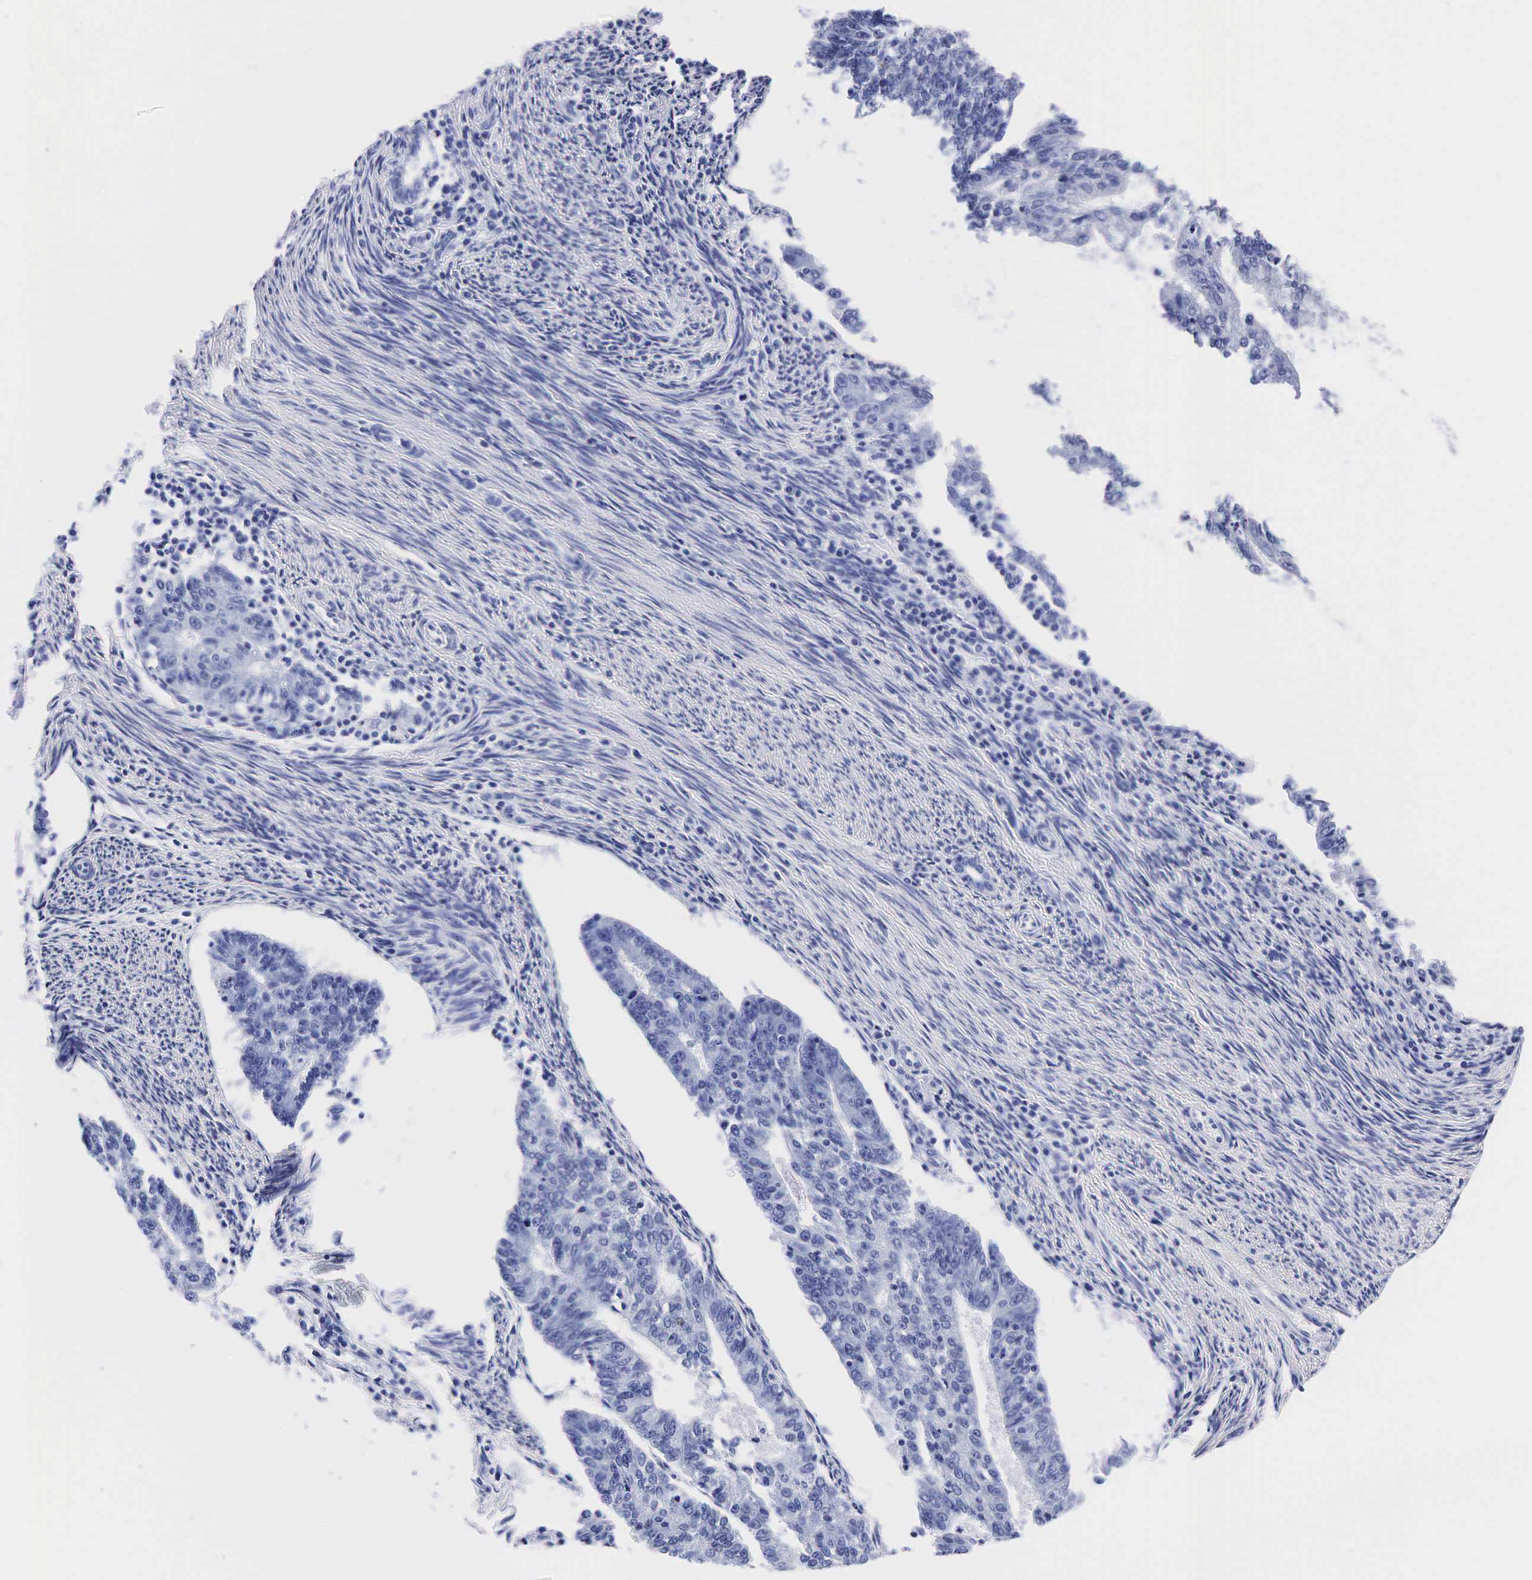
{"staining": {"intensity": "negative", "quantity": "none", "location": "none"}, "tissue": "endometrial cancer", "cell_type": "Tumor cells", "image_type": "cancer", "snomed": [{"axis": "morphology", "description": "Adenocarcinoma, NOS"}, {"axis": "topography", "description": "Endometrium"}], "caption": "DAB immunohistochemical staining of human adenocarcinoma (endometrial) displays no significant expression in tumor cells.", "gene": "TG", "patient": {"sex": "female", "age": 56}}